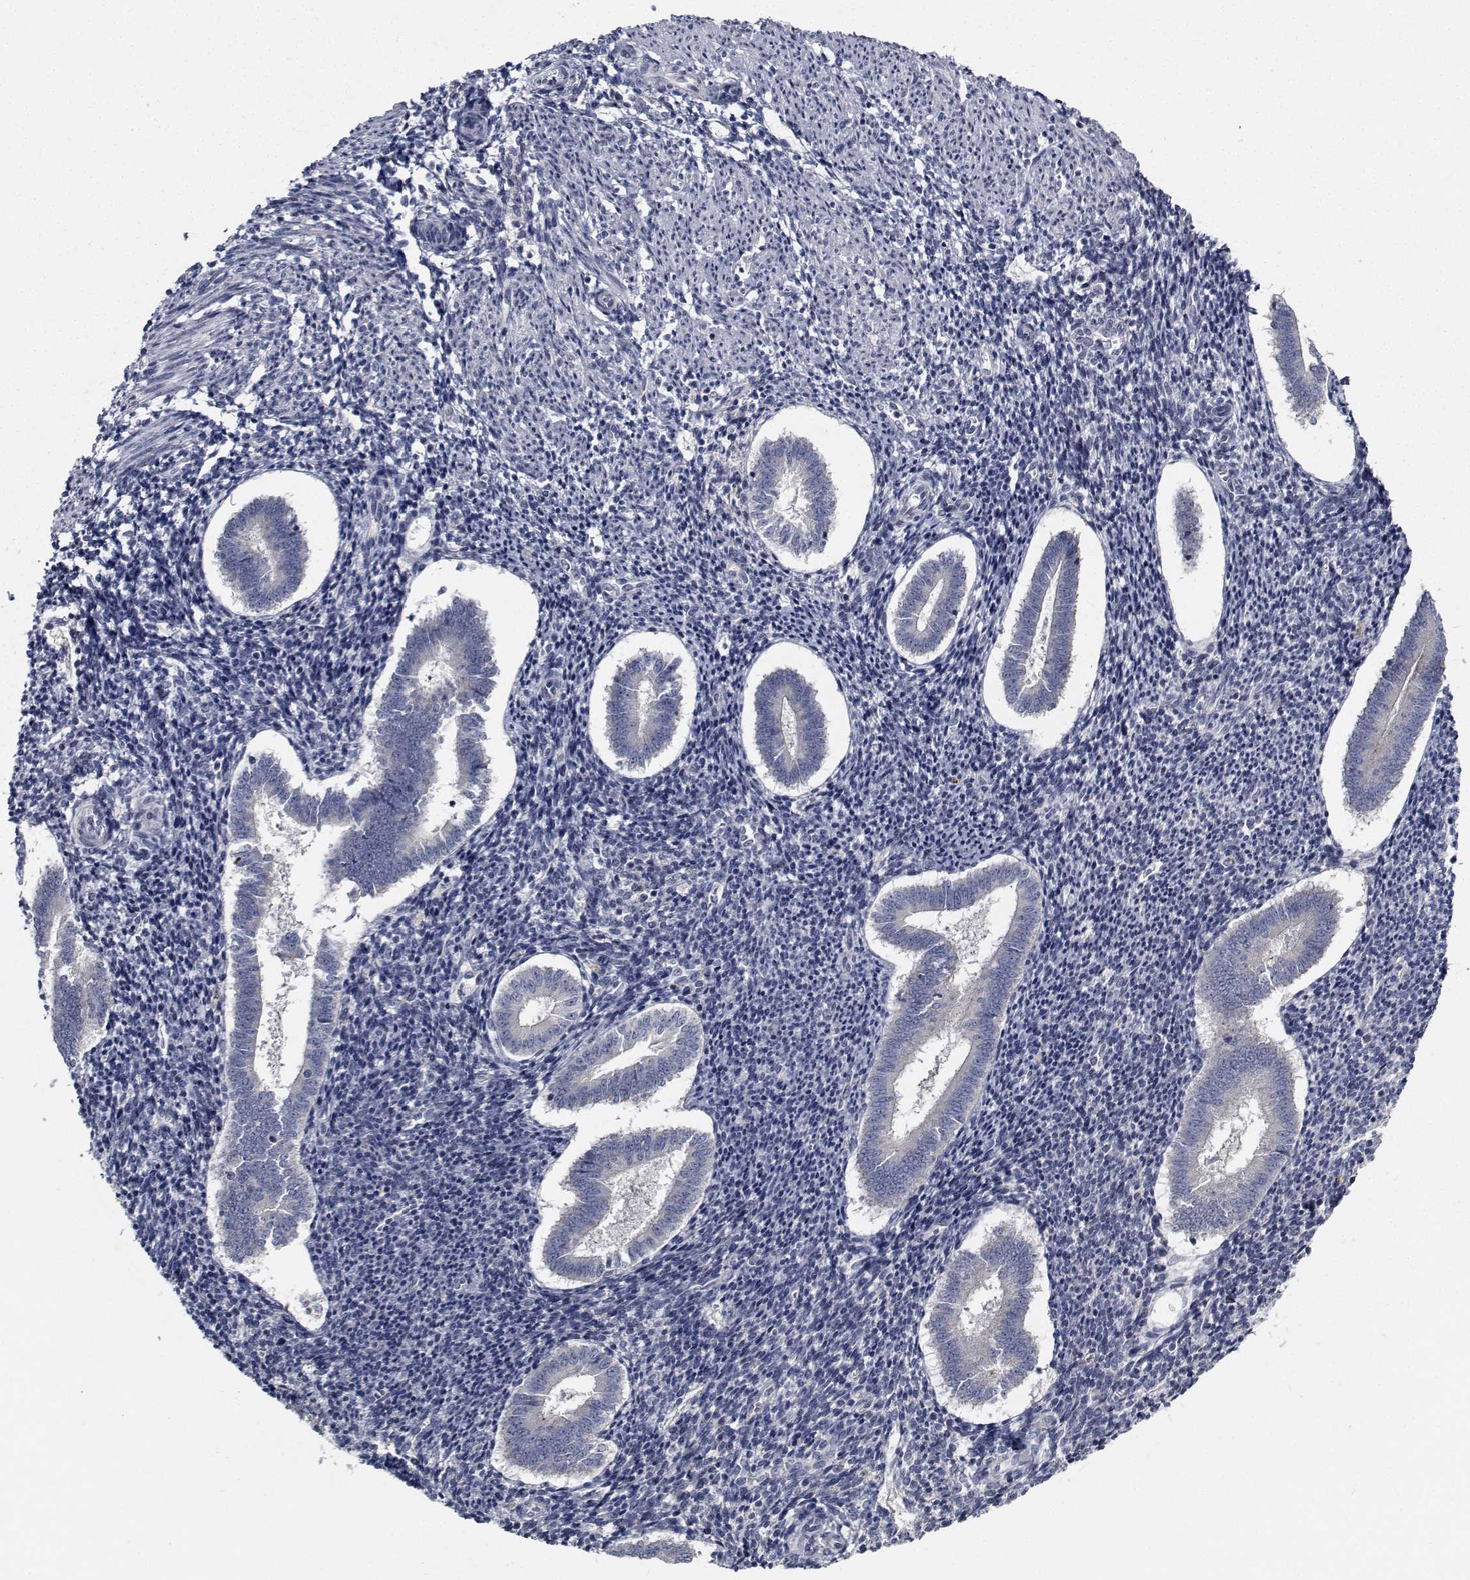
{"staining": {"intensity": "negative", "quantity": "none", "location": "none"}, "tissue": "endometrium", "cell_type": "Cells in endometrial stroma", "image_type": "normal", "snomed": [{"axis": "morphology", "description": "Normal tissue, NOS"}, {"axis": "topography", "description": "Endometrium"}], "caption": "DAB (3,3'-diaminobenzidine) immunohistochemical staining of normal human endometrium reveals no significant expression in cells in endometrial stroma. (Brightfield microscopy of DAB (3,3'-diaminobenzidine) immunohistochemistry at high magnification).", "gene": "NVL", "patient": {"sex": "female", "age": 25}}